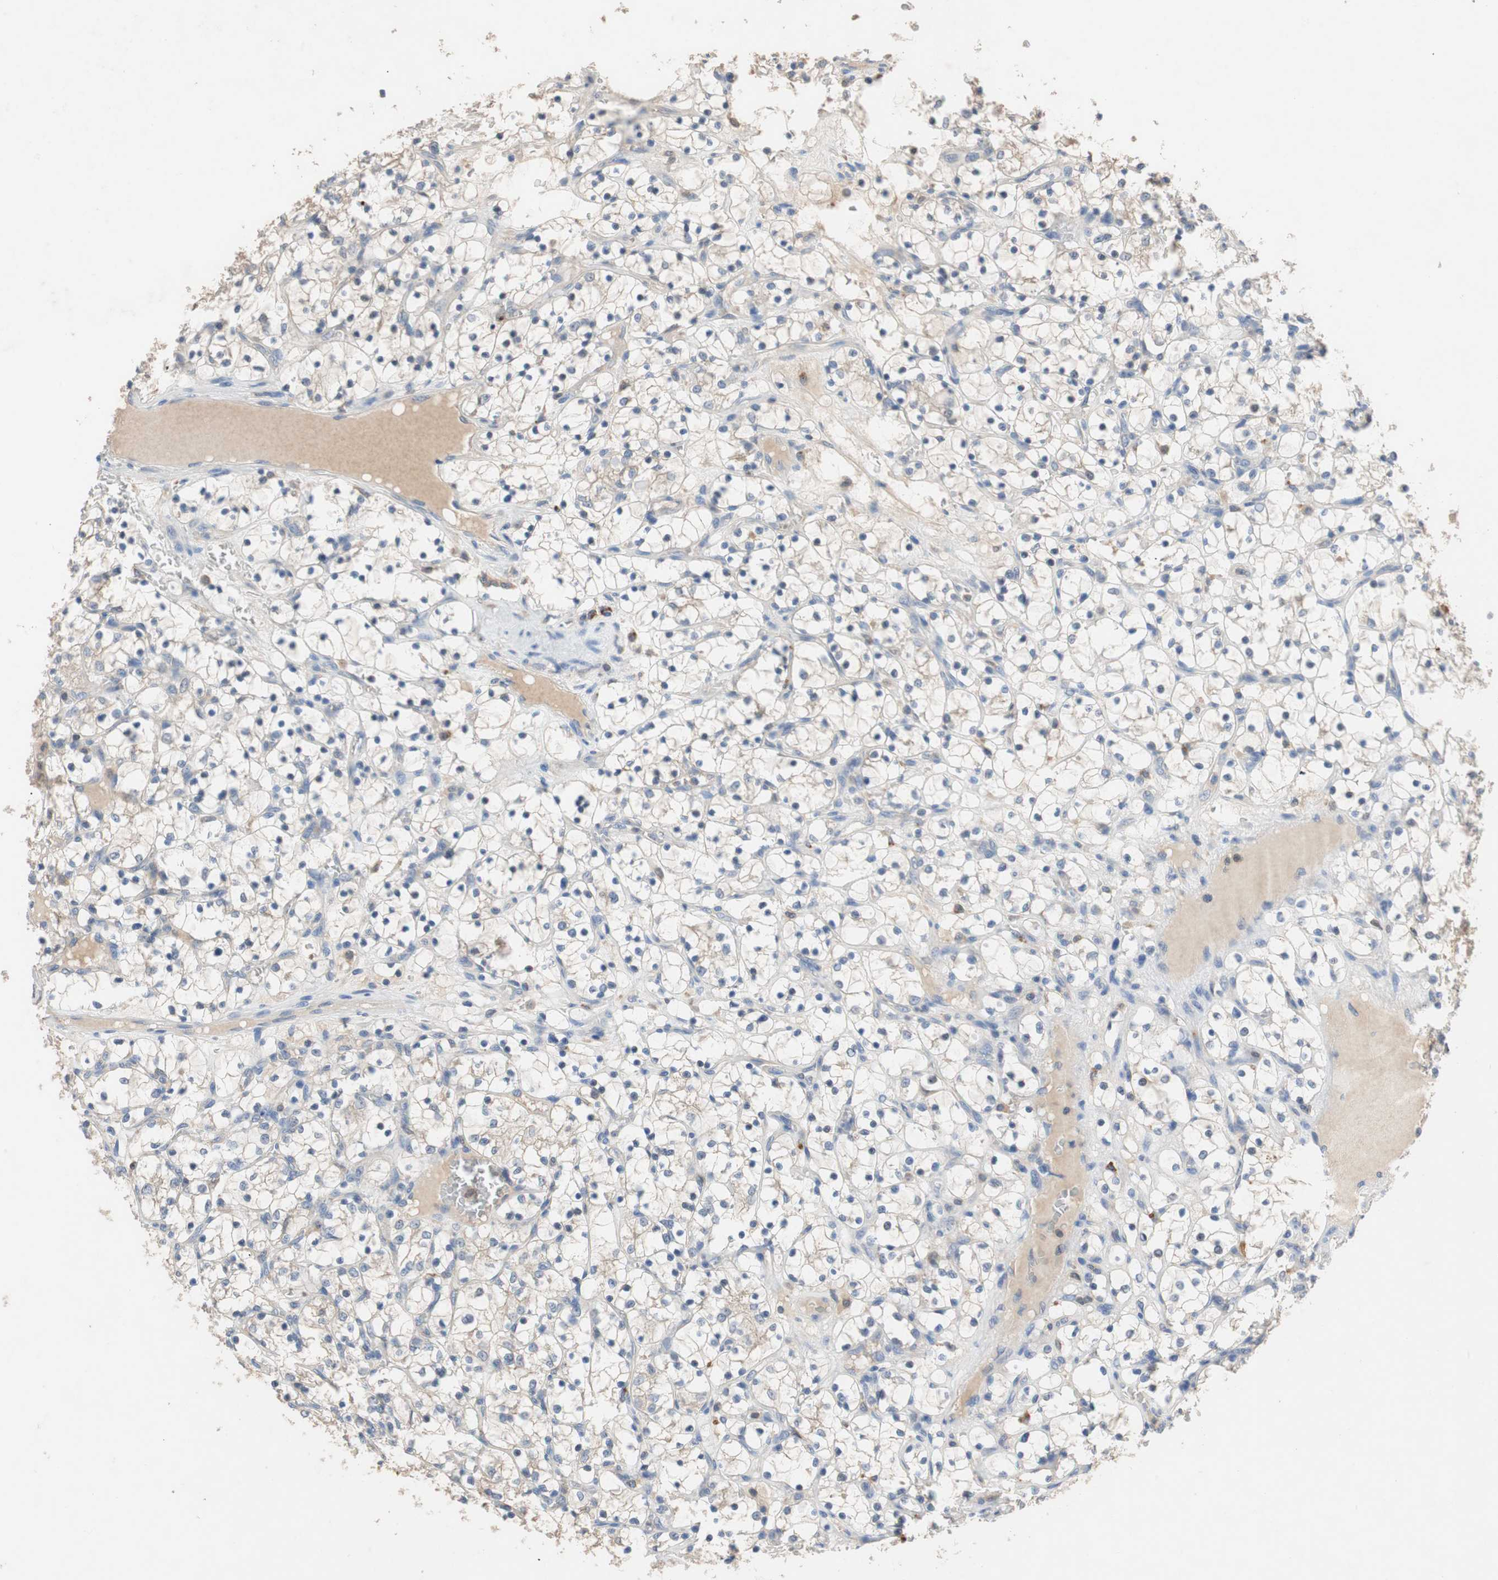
{"staining": {"intensity": "weak", "quantity": "25%-75%", "location": "cytoplasmic/membranous"}, "tissue": "renal cancer", "cell_type": "Tumor cells", "image_type": "cancer", "snomed": [{"axis": "morphology", "description": "Adenocarcinoma, NOS"}, {"axis": "topography", "description": "Kidney"}], "caption": "Immunohistochemistry image of neoplastic tissue: renal cancer (adenocarcinoma) stained using IHC exhibits low levels of weak protein expression localized specifically in the cytoplasmic/membranous of tumor cells, appearing as a cytoplasmic/membranous brown color.", "gene": "ADAP1", "patient": {"sex": "female", "age": 69}}